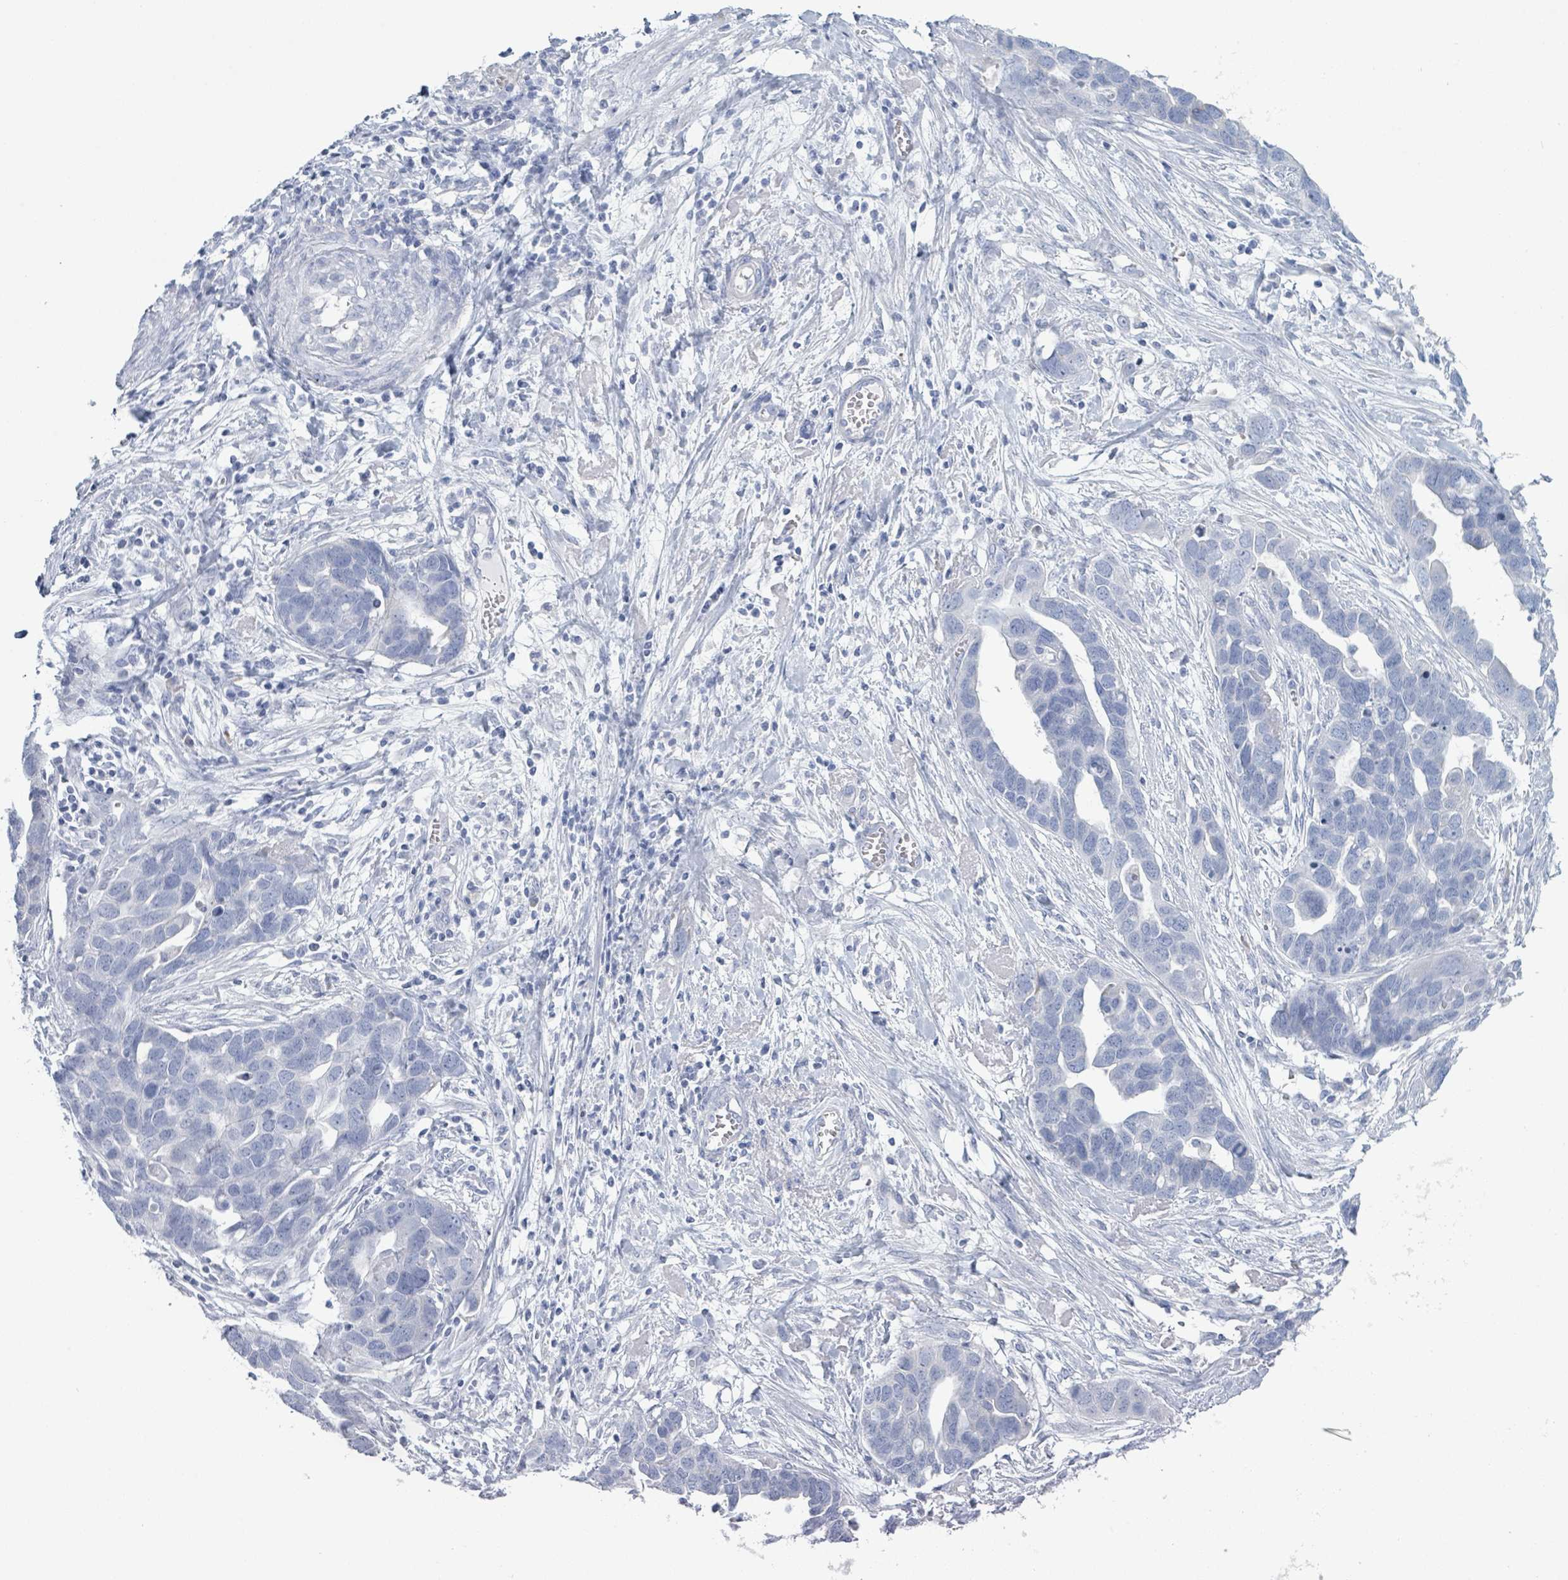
{"staining": {"intensity": "negative", "quantity": "none", "location": "none"}, "tissue": "ovarian cancer", "cell_type": "Tumor cells", "image_type": "cancer", "snomed": [{"axis": "morphology", "description": "Cystadenocarcinoma, serous, NOS"}, {"axis": "topography", "description": "Ovary"}], "caption": "Tumor cells are negative for brown protein staining in ovarian cancer.", "gene": "PGA3", "patient": {"sex": "female", "age": 54}}